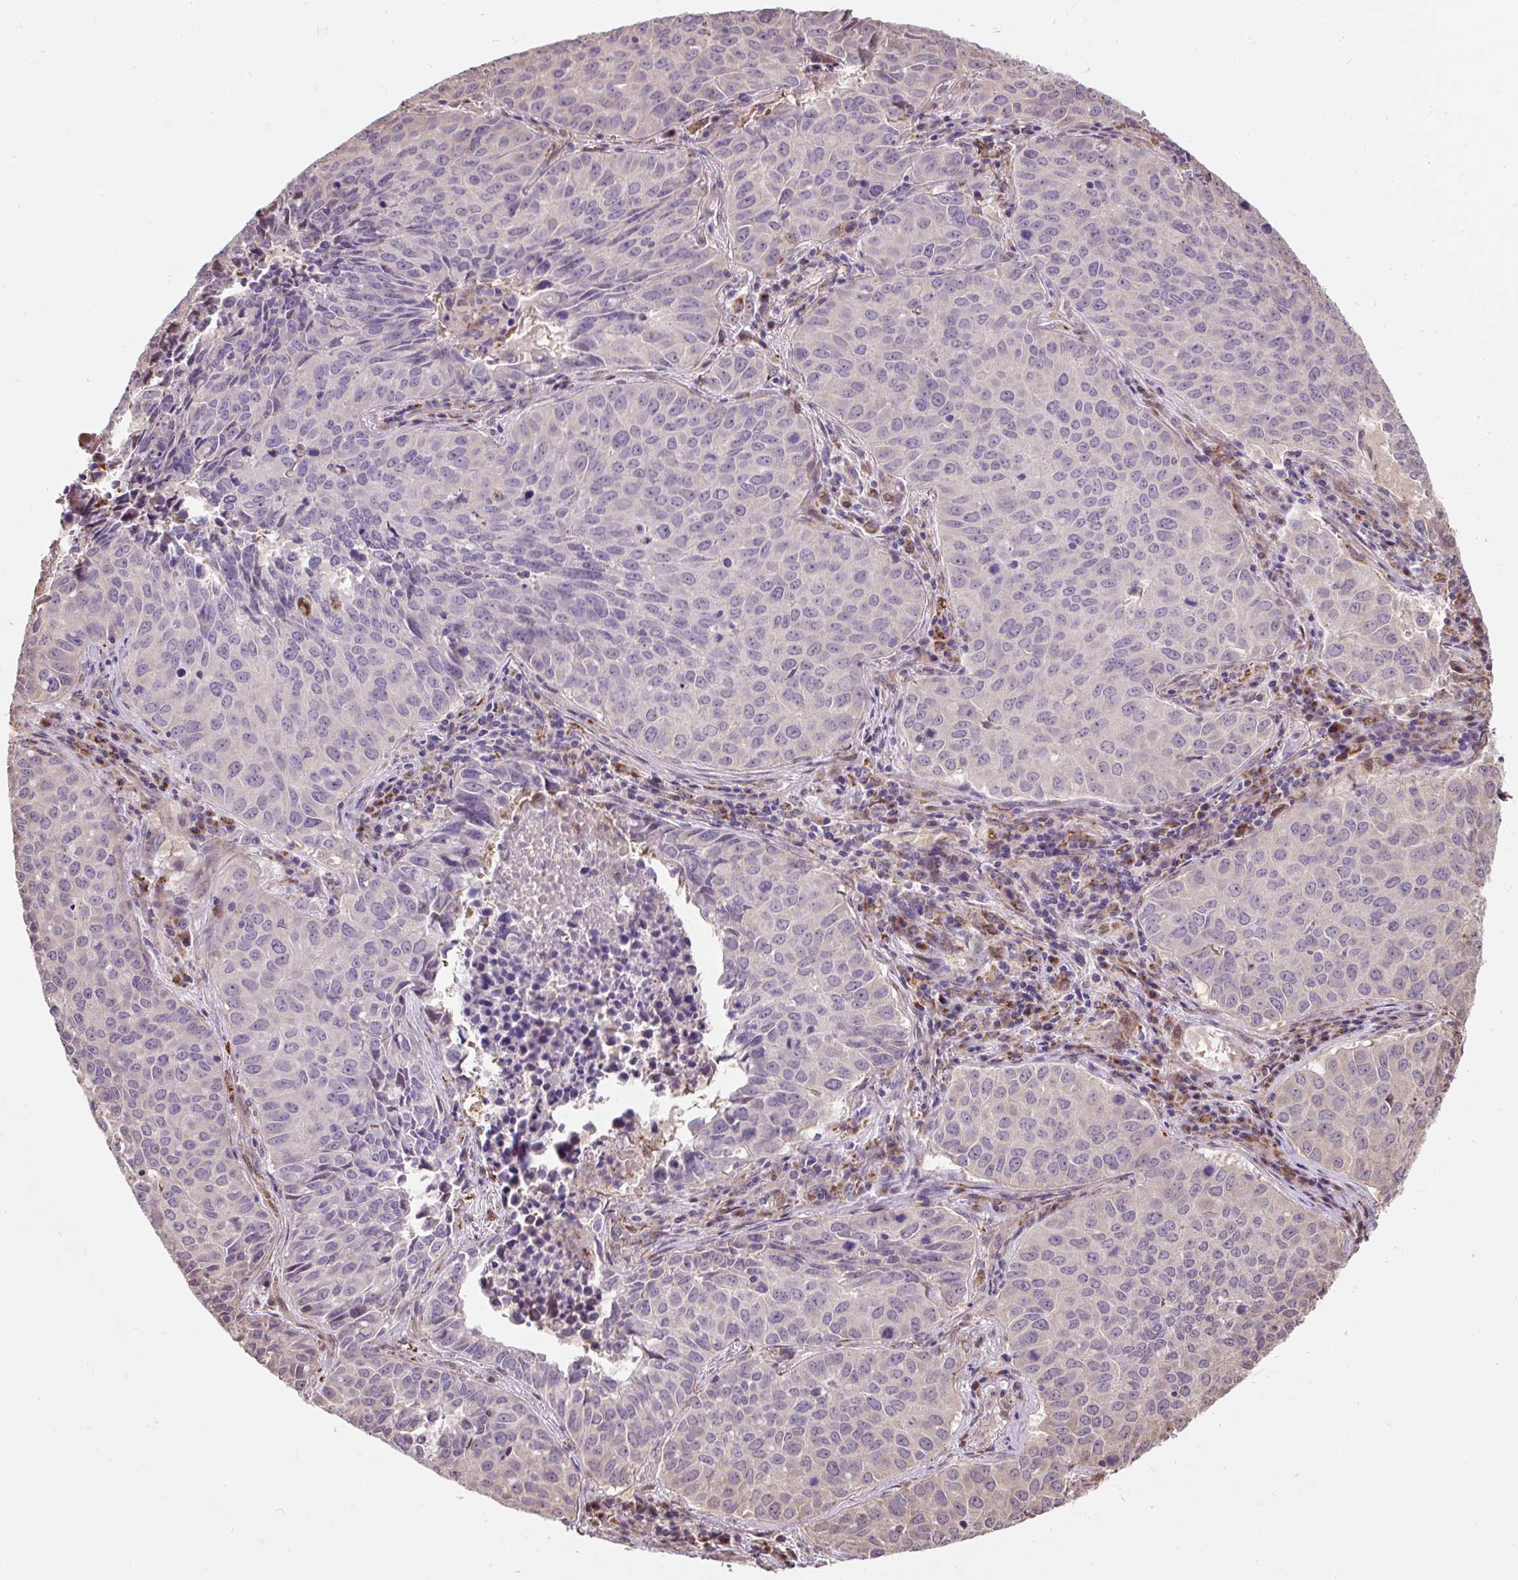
{"staining": {"intensity": "negative", "quantity": "none", "location": "none"}, "tissue": "lung cancer", "cell_type": "Tumor cells", "image_type": "cancer", "snomed": [{"axis": "morphology", "description": "Adenocarcinoma, NOS"}, {"axis": "topography", "description": "Lung"}], "caption": "A high-resolution micrograph shows IHC staining of adenocarcinoma (lung), which shows no significant positivity in tumor cells.", "gene": "PUS7L", "patient": {"sex": "female", "age": 50}}